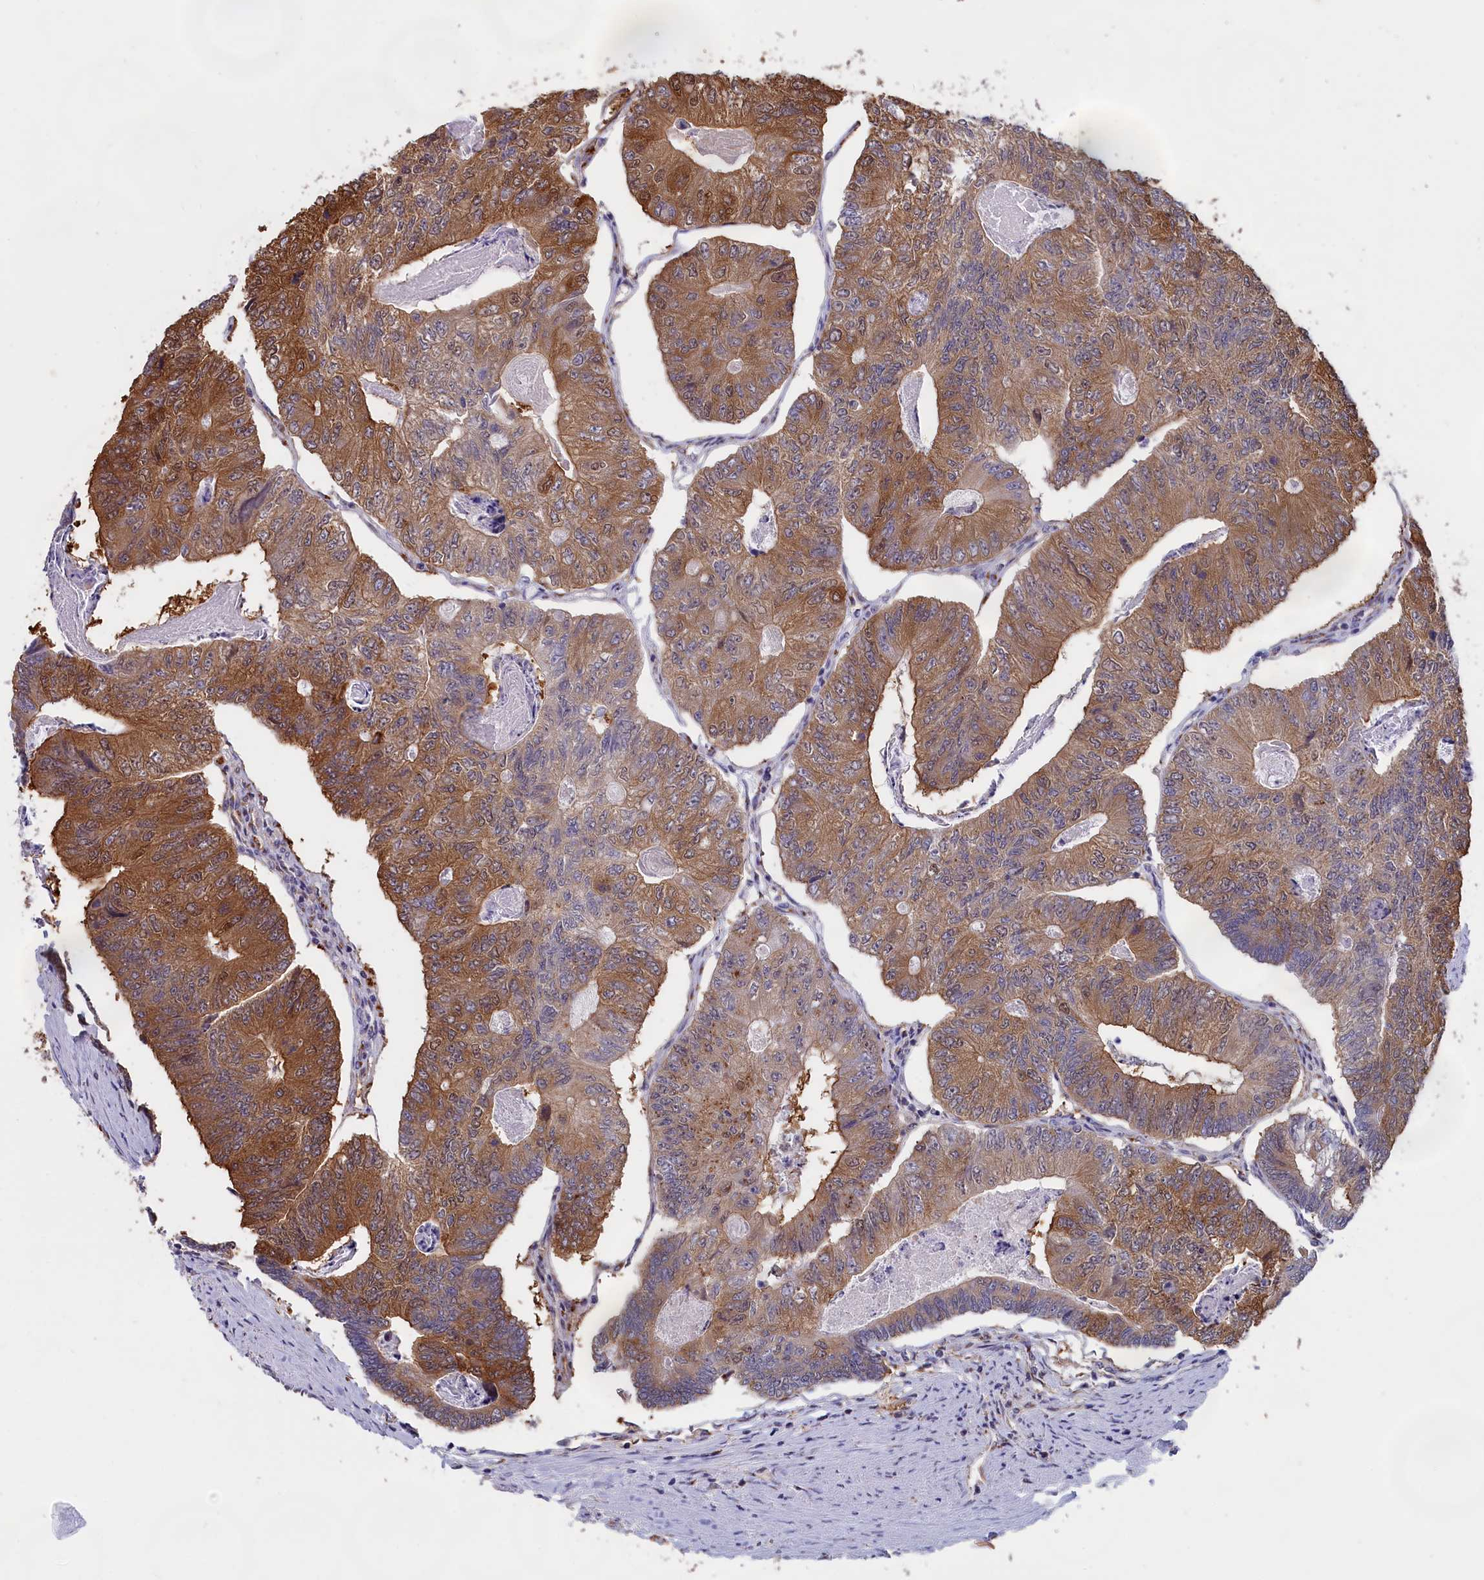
{"staining": {"intensity": "moderate", "quantity": ">75%", "location": "cytoplasmic/membranous"}, "tissue": "colorectal cancer", "cell_type": "Tumor cells", "image_type": "cancer", "snomed": [{"axis": "morphology", "description": "Adenocarcinoma, NOS"}, {"axis": "topography", "description": "Colon"}], "caption": "This photomicrograph reveals IHC staining of colorectal cancer (adenocarcinoma), with medium moderate cytoplasmic/membranous positivity in approximately >75% of tumor cells.", "gene": "ABCC8", "patient": {"sex": "female", "age": 67}}